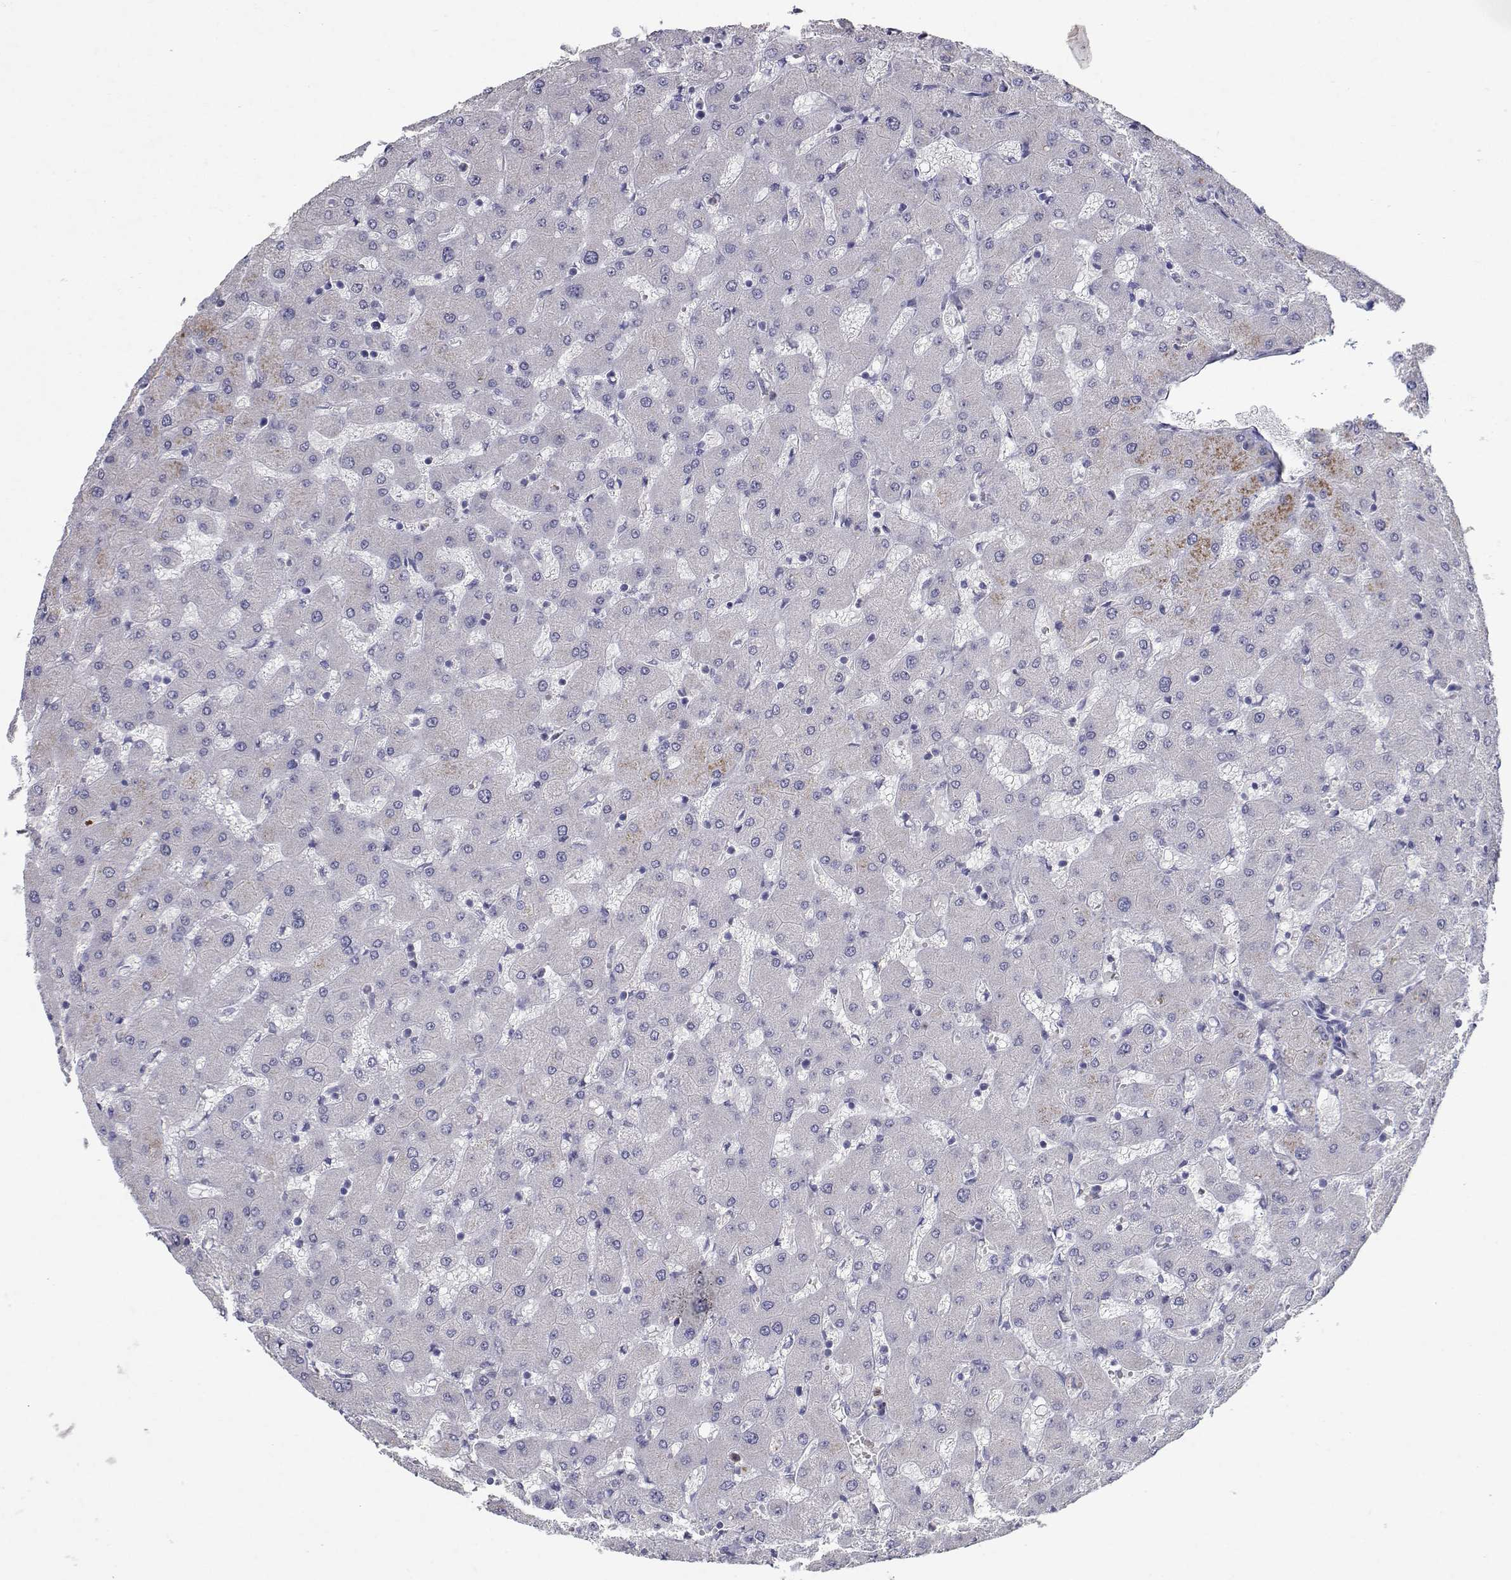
{"staining": {"intensity": "negative", "quantity": "none", "location": "none"}, "tissue": "liver", "cell_type": "Cholangiocytes", "image_type": "normal", "snomed": [{"axis": "morphology", "description": "Normal tissue, NOS"}, {"axis": "topography", "description": "Liver"}], "caption": "Immunohistochemistry (IHC) of unremarkable liver shows no staining in cholangiocytes.", "gene": "RBPJL", "patient": {"sex": "female", "age": 63}}